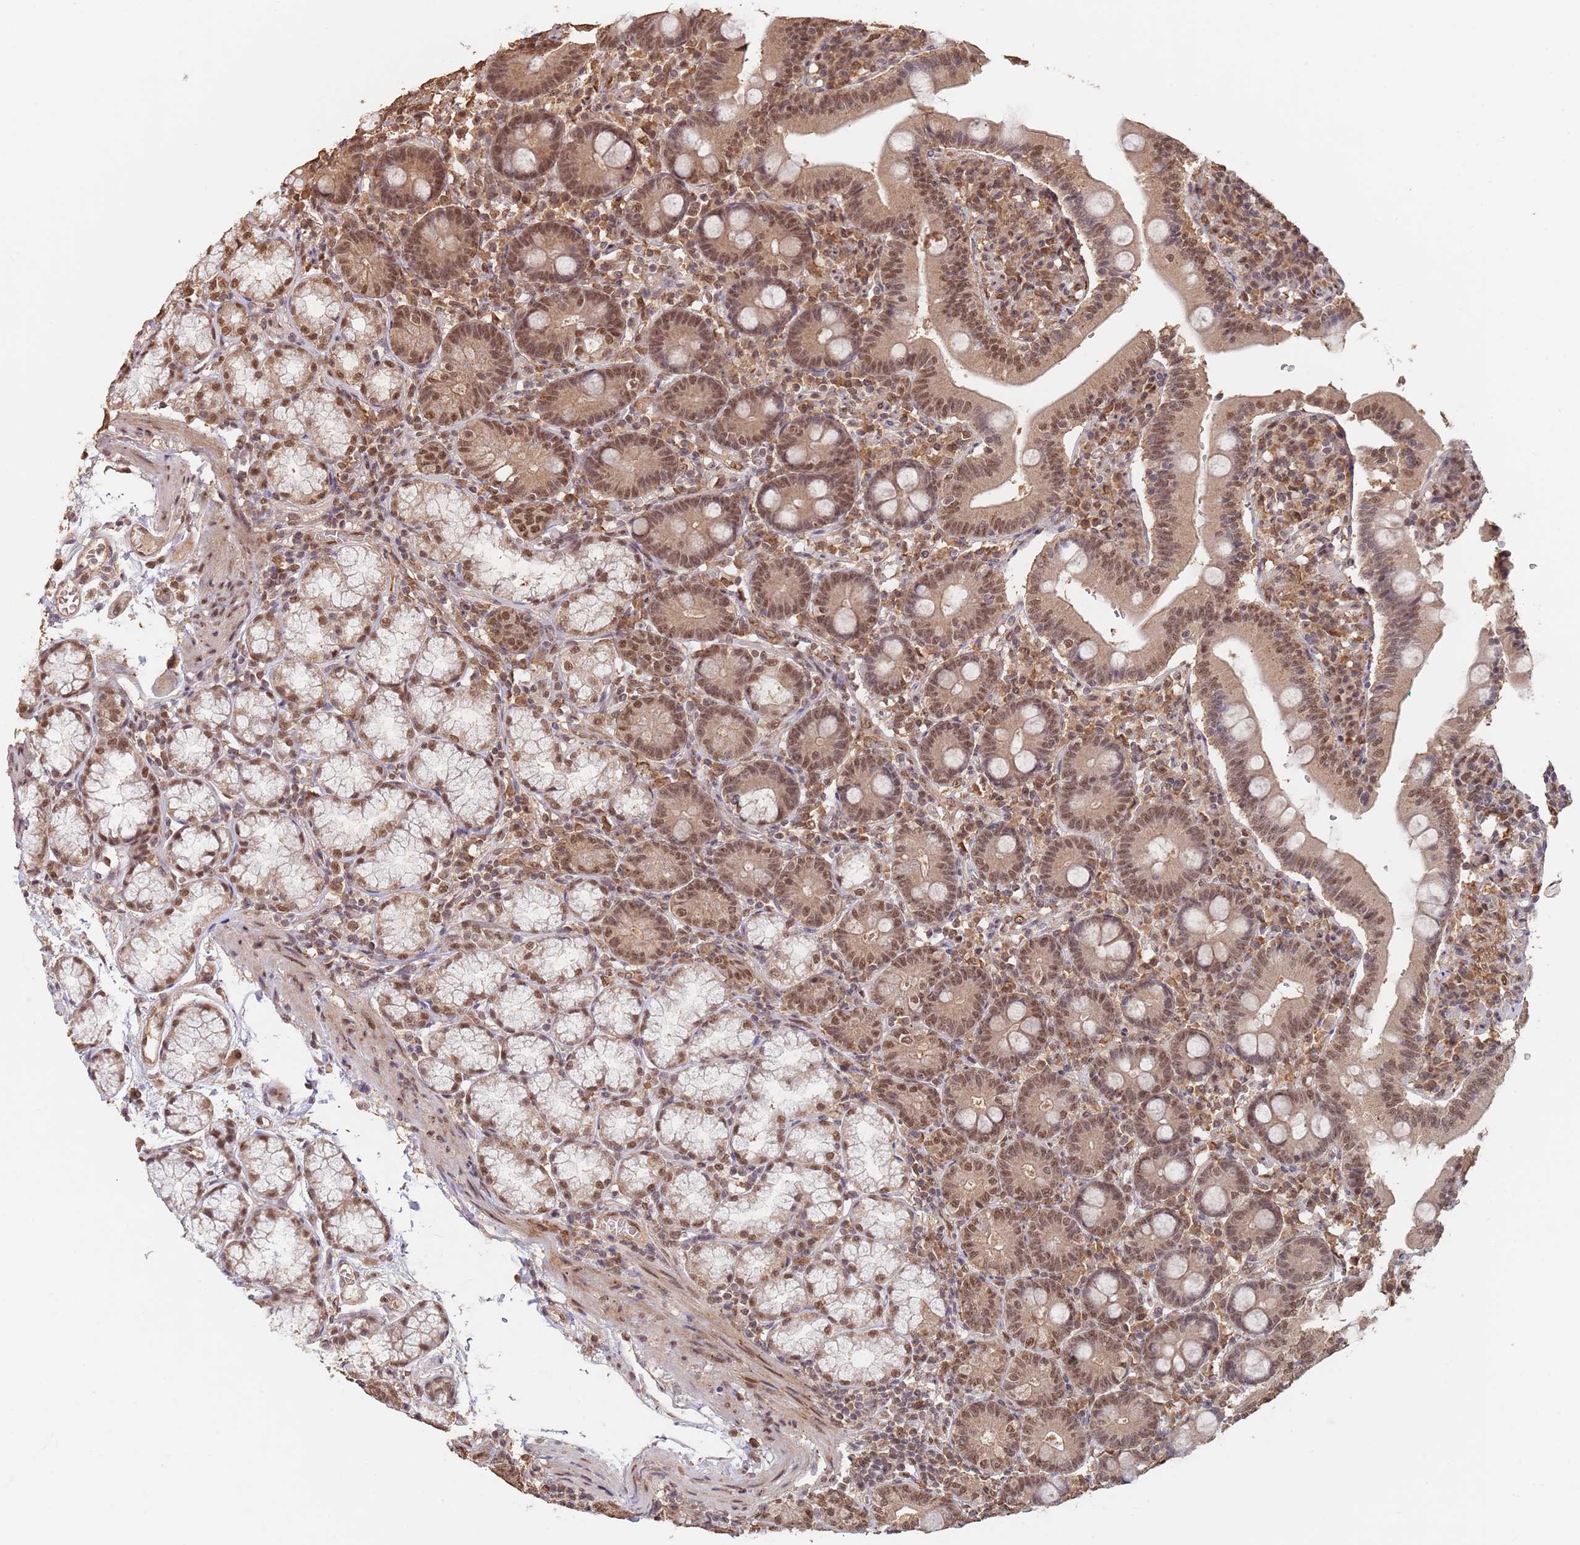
{"staining": {"intensity": "moderate", "quantity": ">75%", "location": "cytoplasmic/membranous,nuclear"}, "tissue": "duodenum", "cell_type": "Glandular cells", "image_type": "normal", "snomed": [{"axis": "morphology", "description": "Normal tissue, NOS"}, {"axis": "topography", "description": "Duodenum"}], "caption": "Immunohistochemistry of unremarkable duodenum reveals medium levels of moderate cytoplasmic/membranous,nuclear staining in approximately >75% of glandular cells. Using DAB (3,3'-diaminobenzidine) (brown) and hematoxylin (blue) stains, captured at high magnification using brightfield microscopy.", "gene": "RFXANK", "patient": {"sex": "female", "age": 67}}